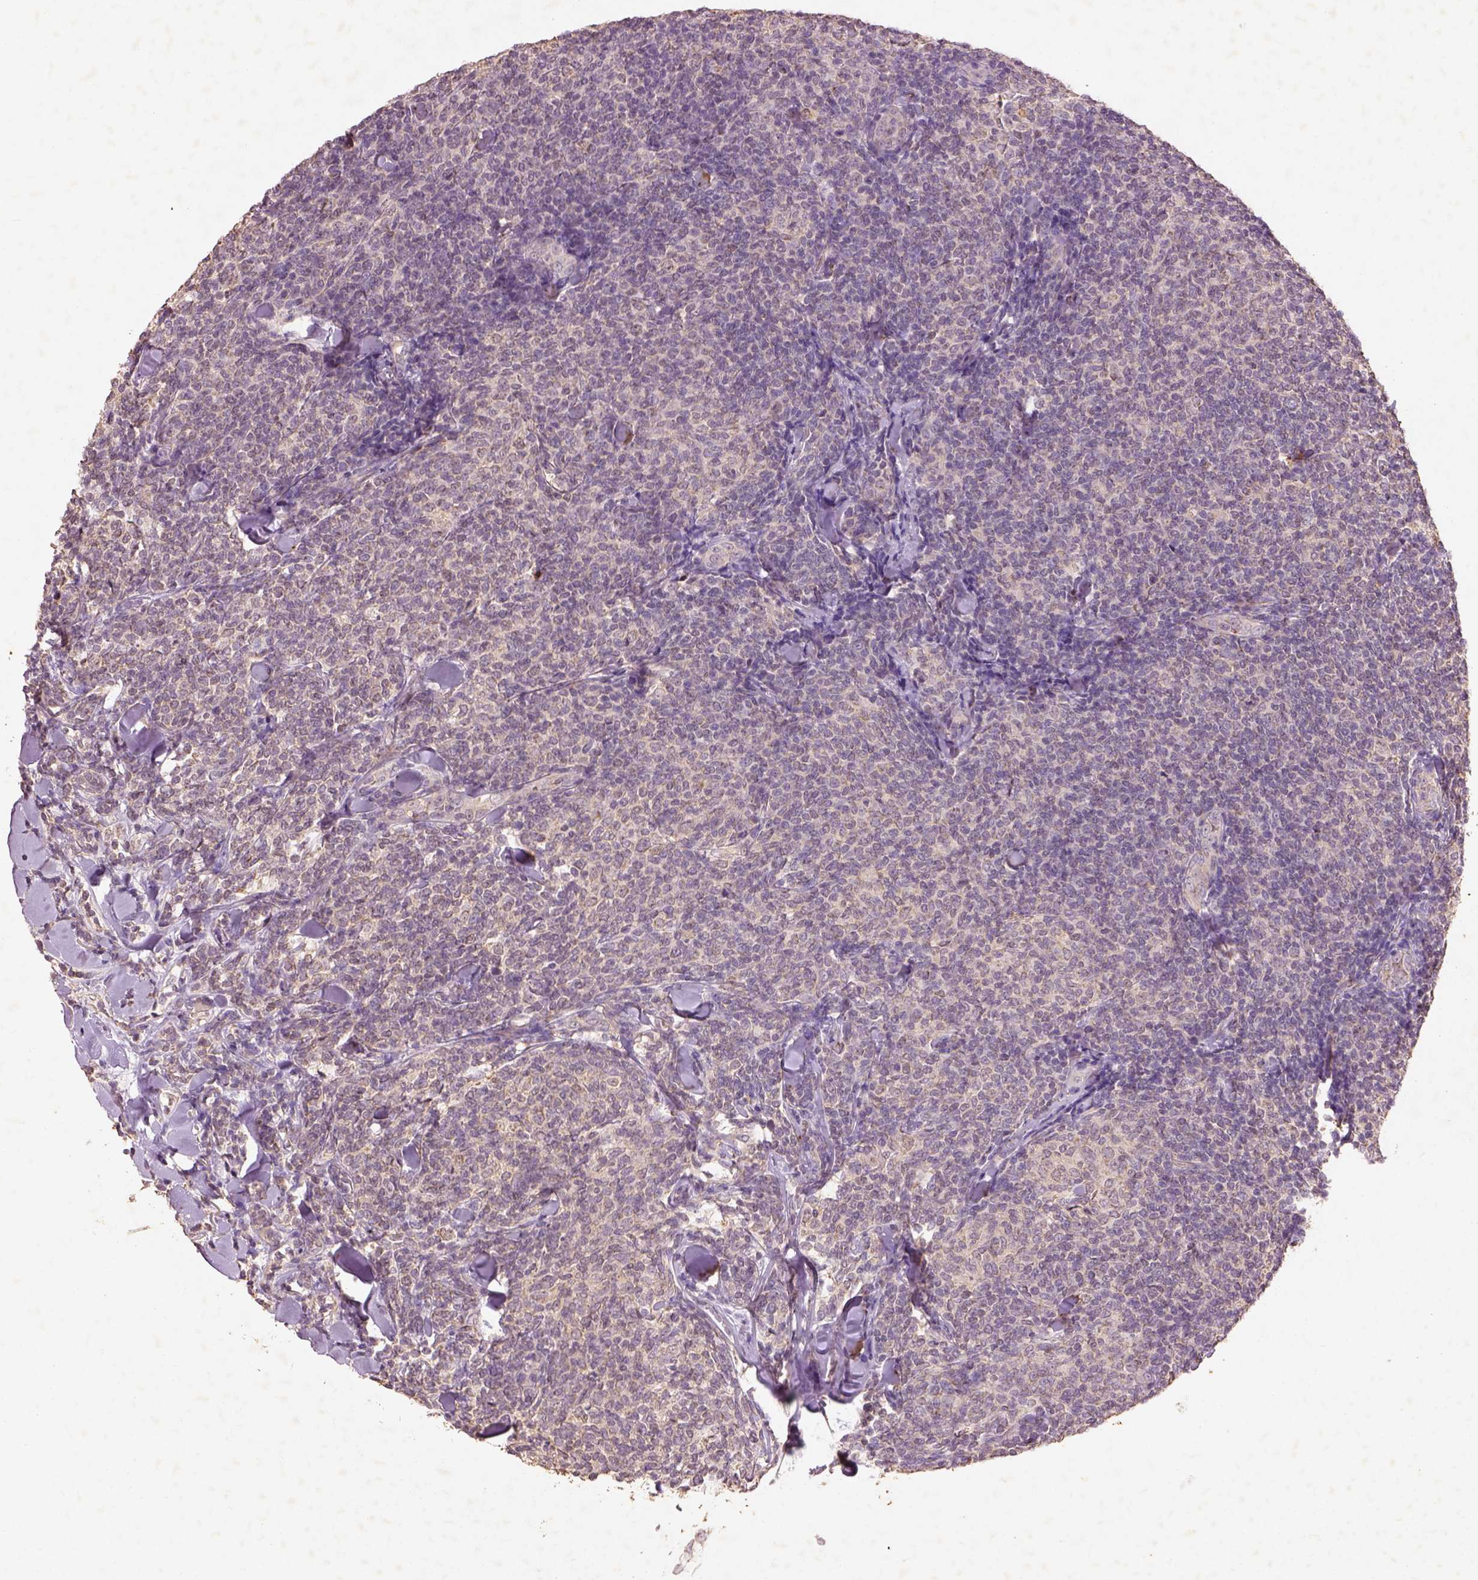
{"staining": {"intensity": "negative", "quantity": "none", "location": "none"}, "tissue": "lymphoma", "cell_type": "Tumor cells", "image_type": "cancer", "snomed": [{"axis": "morphology", "description": "Malignant lymphoma, non-Hodgkin's type, Low grade"}, {"axis": "topography", "description": "Lymph node"}], "caption": "The histopathology image displays no staining of tumor cells in low-grade malignant lymphoma, non-Hodgkin's type.", "gene": "AP2B1", "patient": {"sex": "female", "age": 56}}